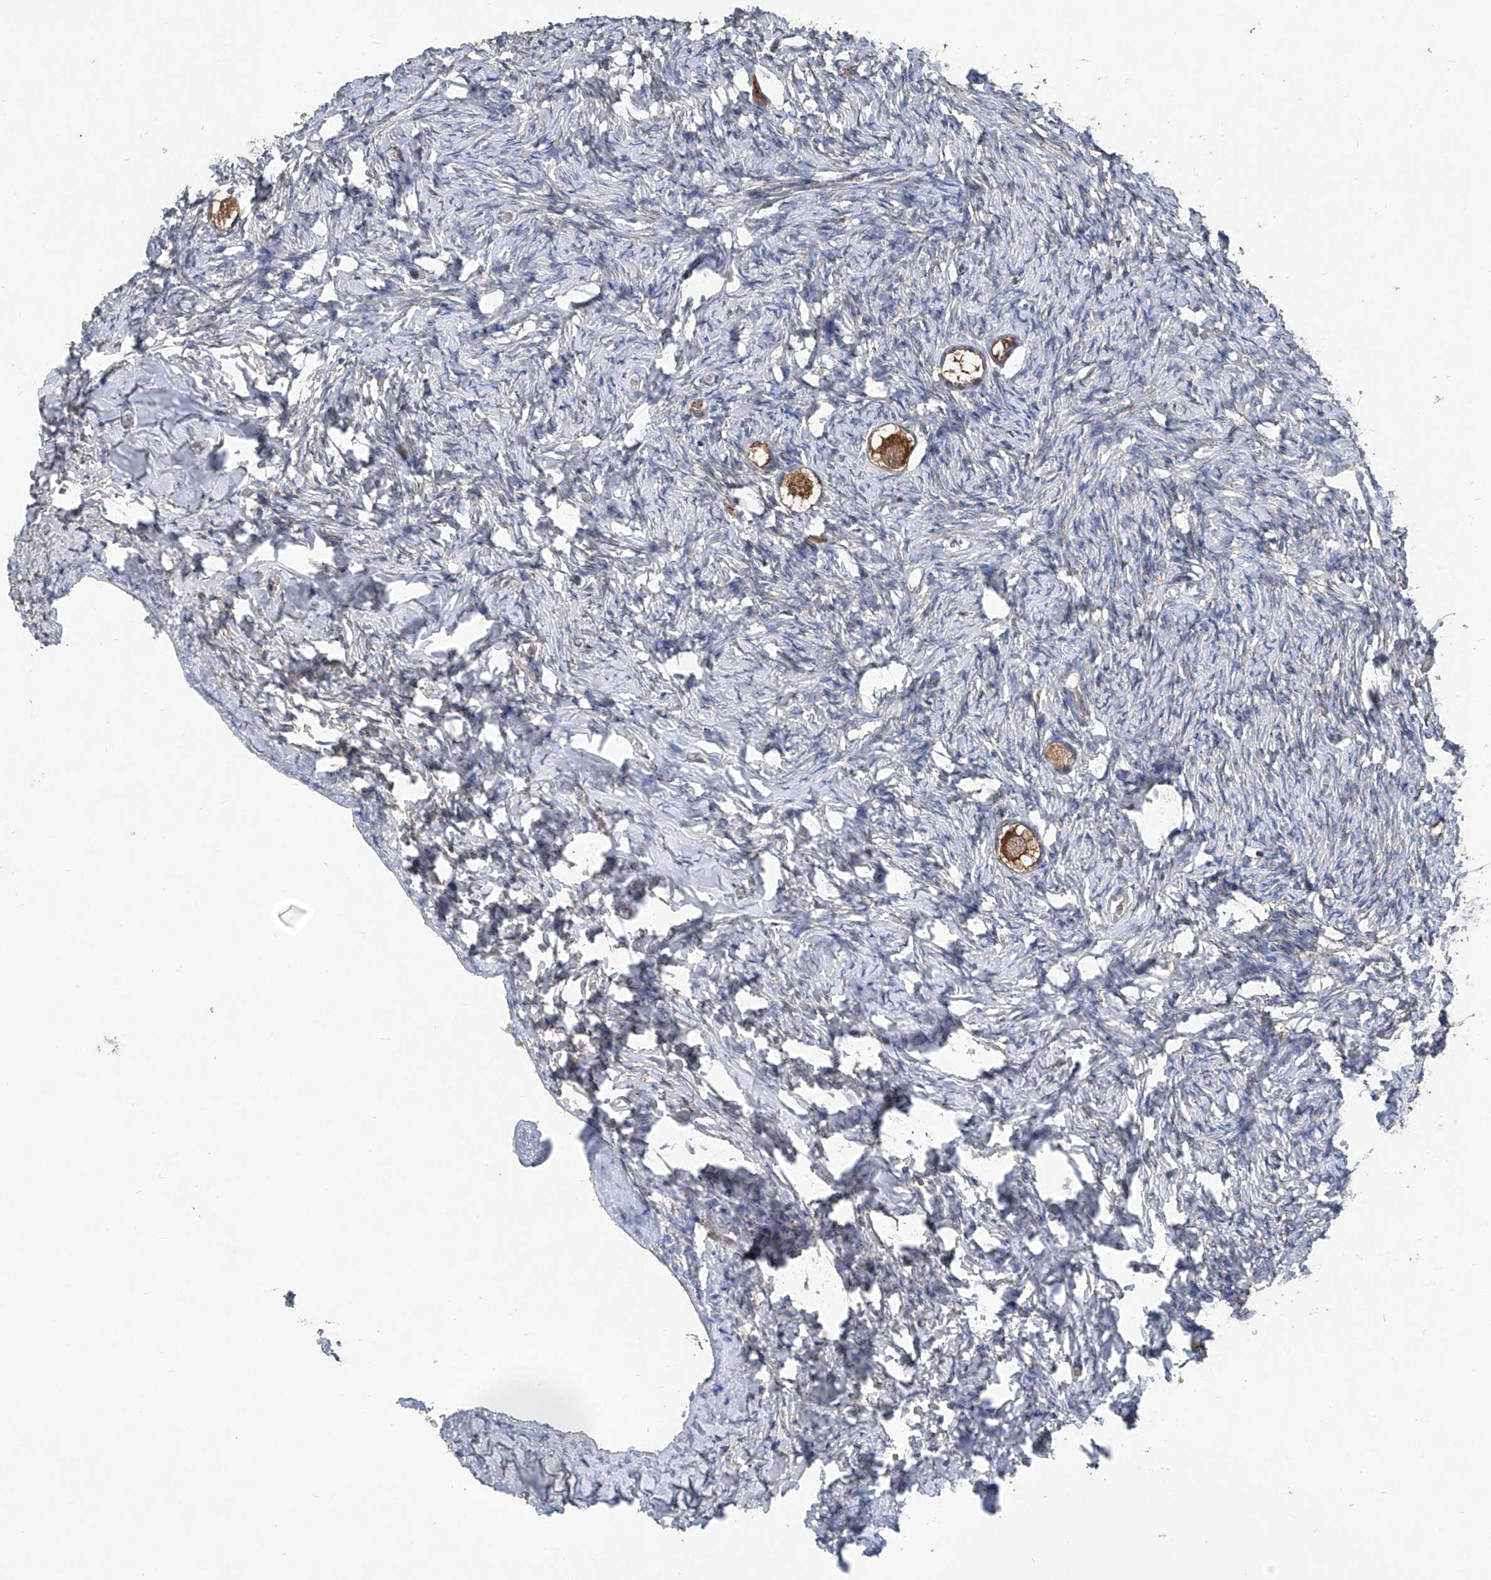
{"staining": {"intensity": "moderate", "quantity": ">75%", "location": "cytoplasmic/membranous"}, "tissue": "ovary", "cell_type": "Follicle cells", "image_type": "normal", "snomed": [{"axis": "morphology", "description": "Normal tissue, NOS"}, {"axis": "topography", "description": "Ovary"}], "caption": "This micrograph displays immunohistochemistry (IHC) staining of unremarkable ovary, with medium moderate cytoplasmic/membranous positivity in about >75% of follicle cells.", "gene": "BCKDHB", "patient": {"sex": "female", "age": 27}}